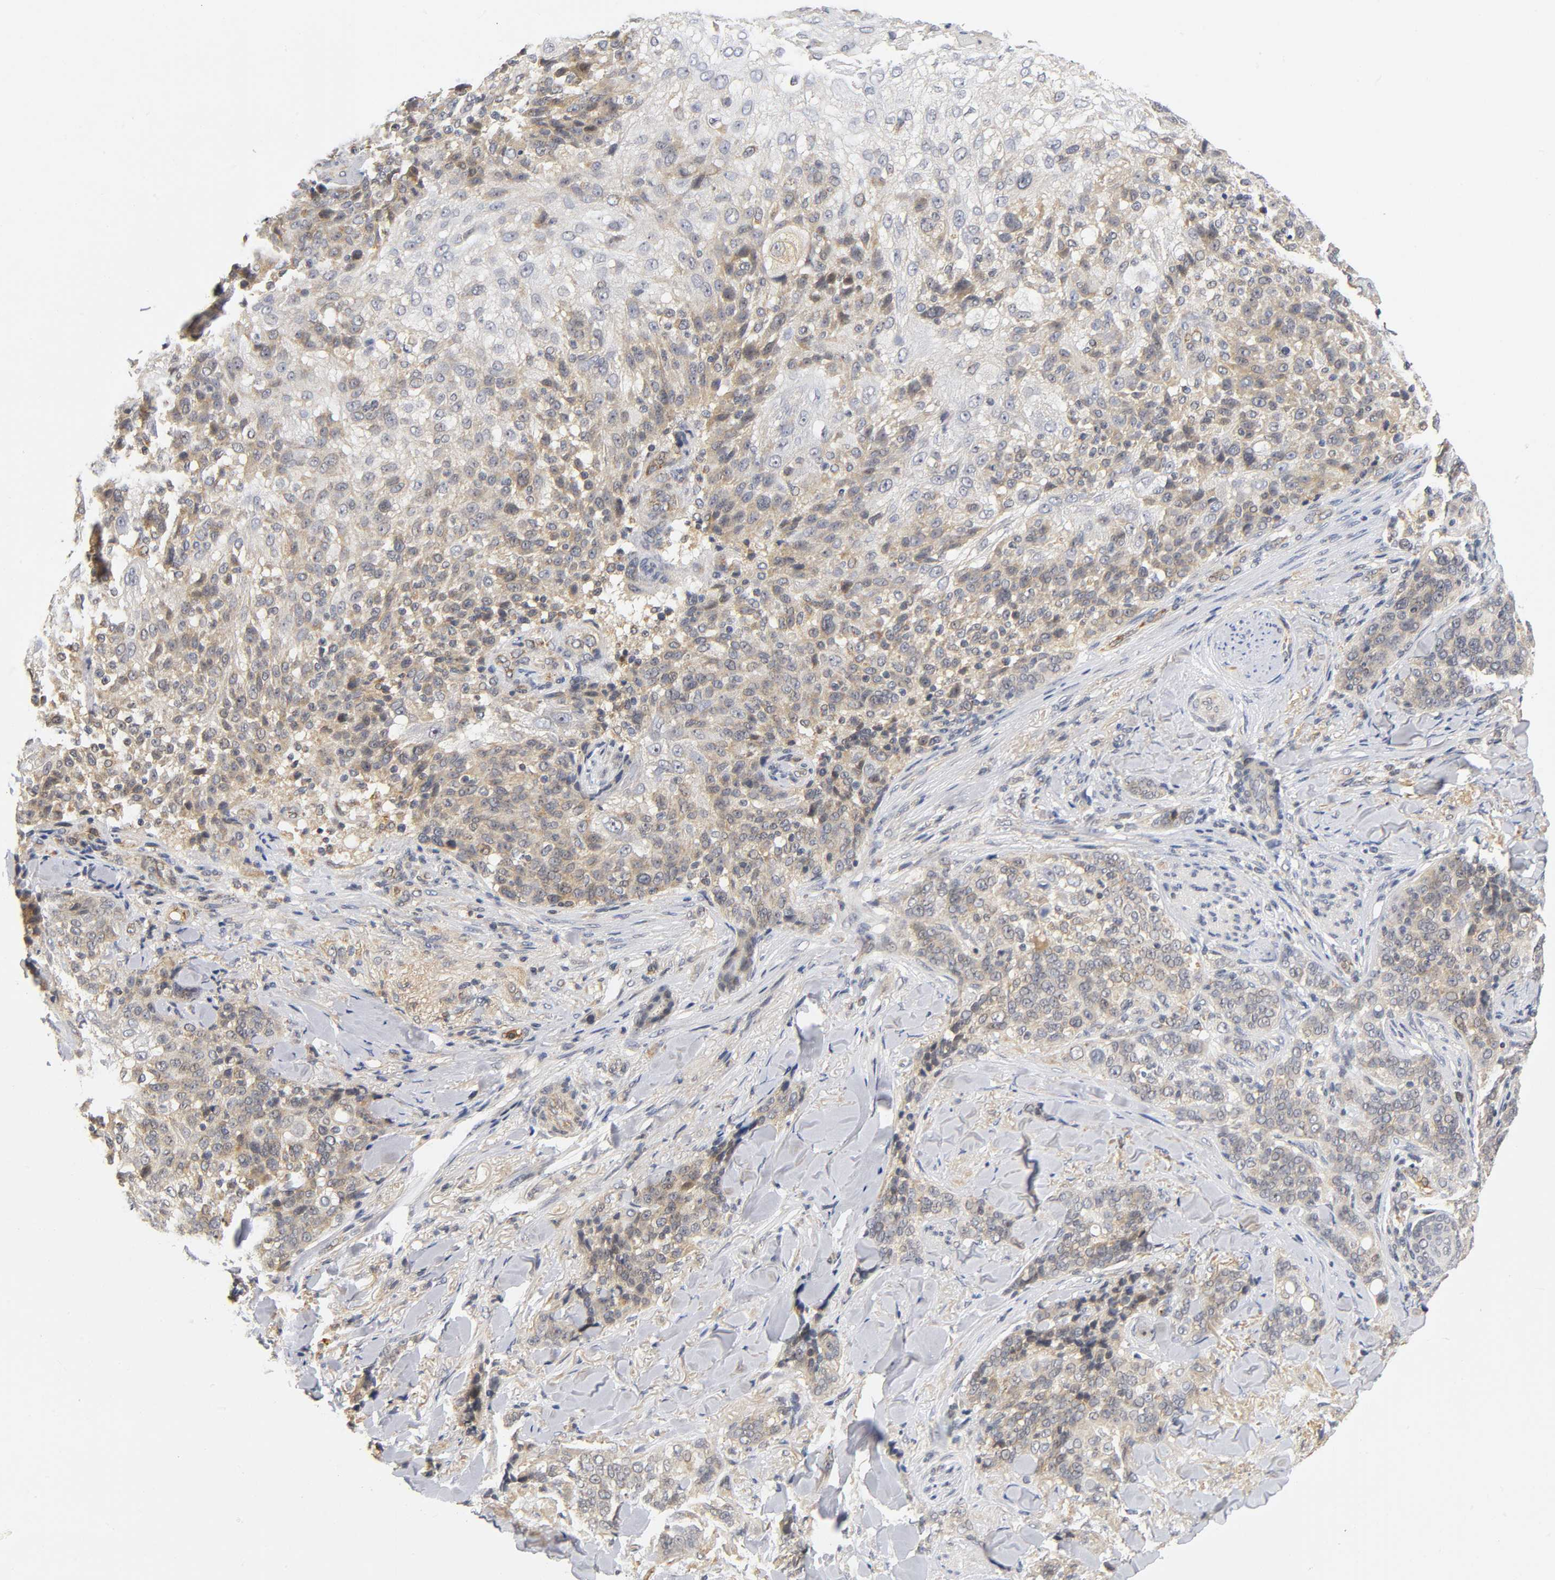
{"staining": {"intensity": "weak", "quantity": ">75%", "location": "cytoplasmic/membranous"}, "tissue": "skin cancer", "cell_type": "Tumor cells", "image_type": "cancer", "snomed": [{"axis": "morphology", "description": "Normal tissue, NOS"}, {"axis": "morphology", "description": "Squamous cell carcinoma, NOS"}, {"axis": "topography", "description": "Skin"}], "caption": "Immunohistochemical staining of skin squamous cell carcinoma displays weak cytoplasmic/membranous protein positivity in approximately >75% of tumor cells. Nuclei are stained in blue.", "gene": "NRP1", "patient": {"sex": "female", "age": 83}}